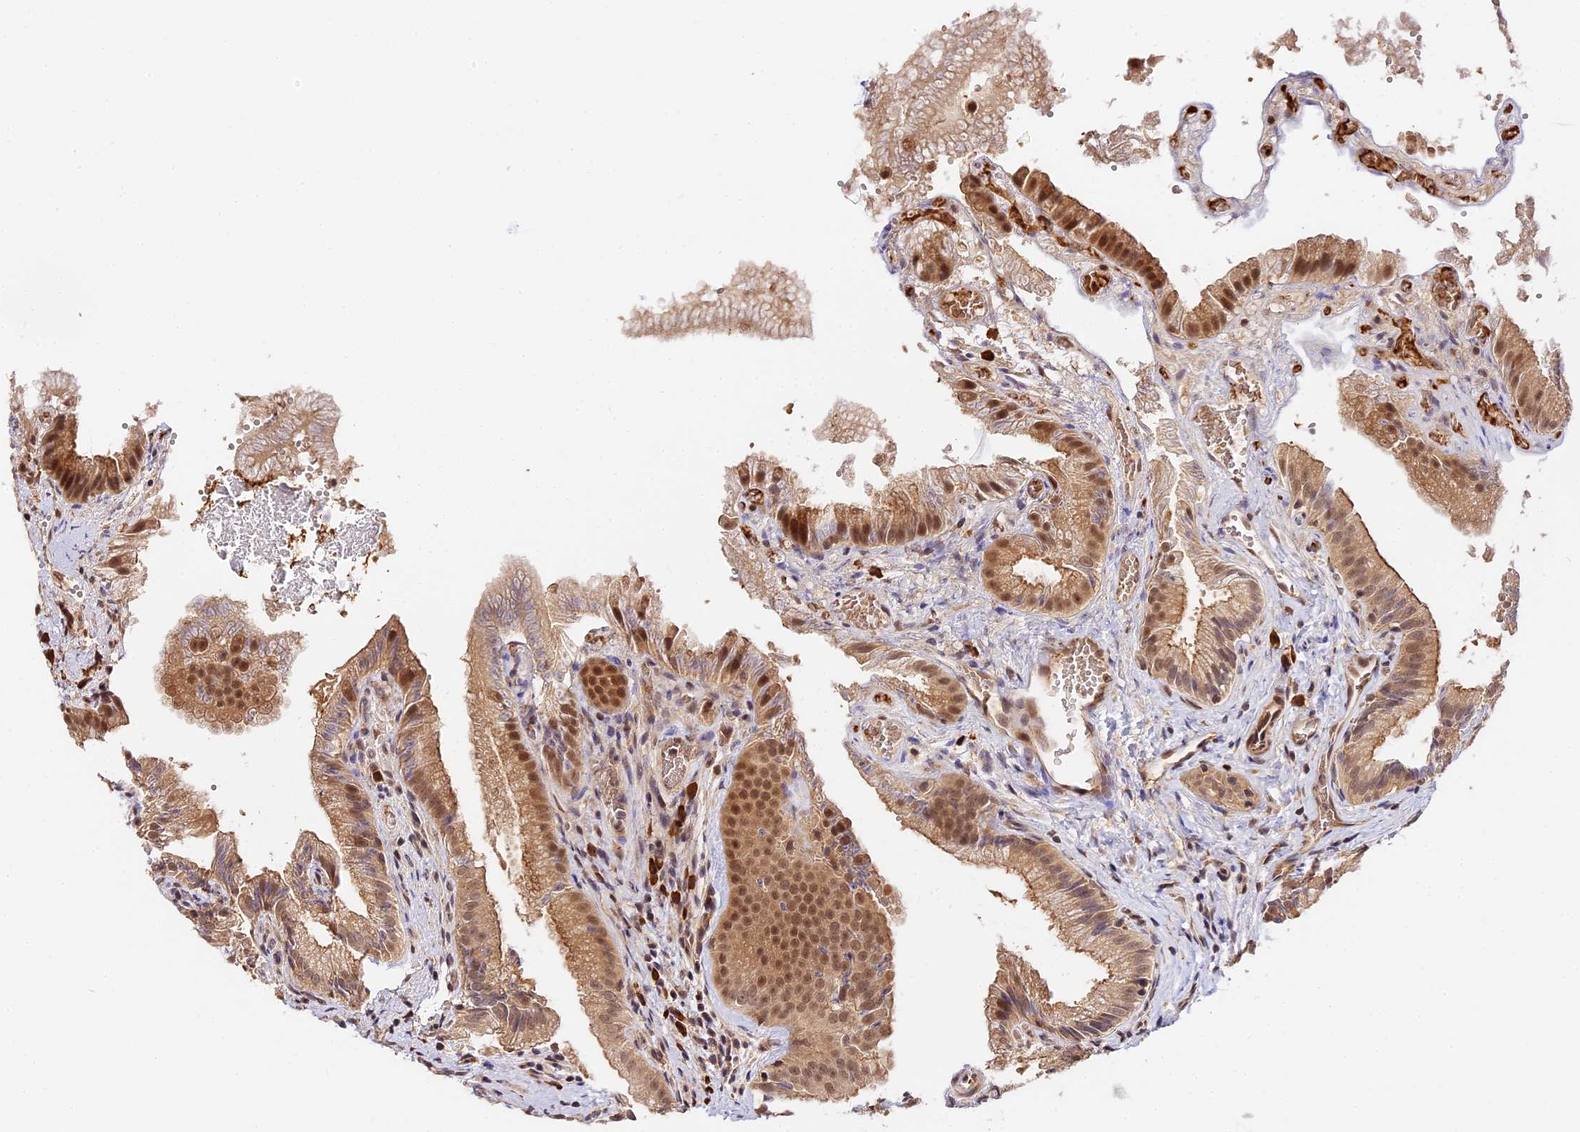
{"staining": {"intensity": "moderate", "quantity": "25%-75%", "location": "cytoplasmic/membranous,nuclear"}, "tissue": "gallbladder", "cell_type": "Glandular cells", "image_type": "normal", "snomed": [{"axis": "morphology", "description": "Normal tissue, NOS"}, {"axis": "topography", "description": "Gallbladder"}], "caption": "Immunohistochemistry (IHC) of normal human gallbladder demonstrates medium levels of moderate cytoplasmic/membranous,nuclear expression in approximately 25%-75% of glandular cells. The staining was performed using DAB (3,3'-diaminobenzidine), with brown indicating positive protein expression. Nuclei are stained blue with hematoxylin.", "gene": "IMPACT", "patient": {"sex": "female", "age": 30}}